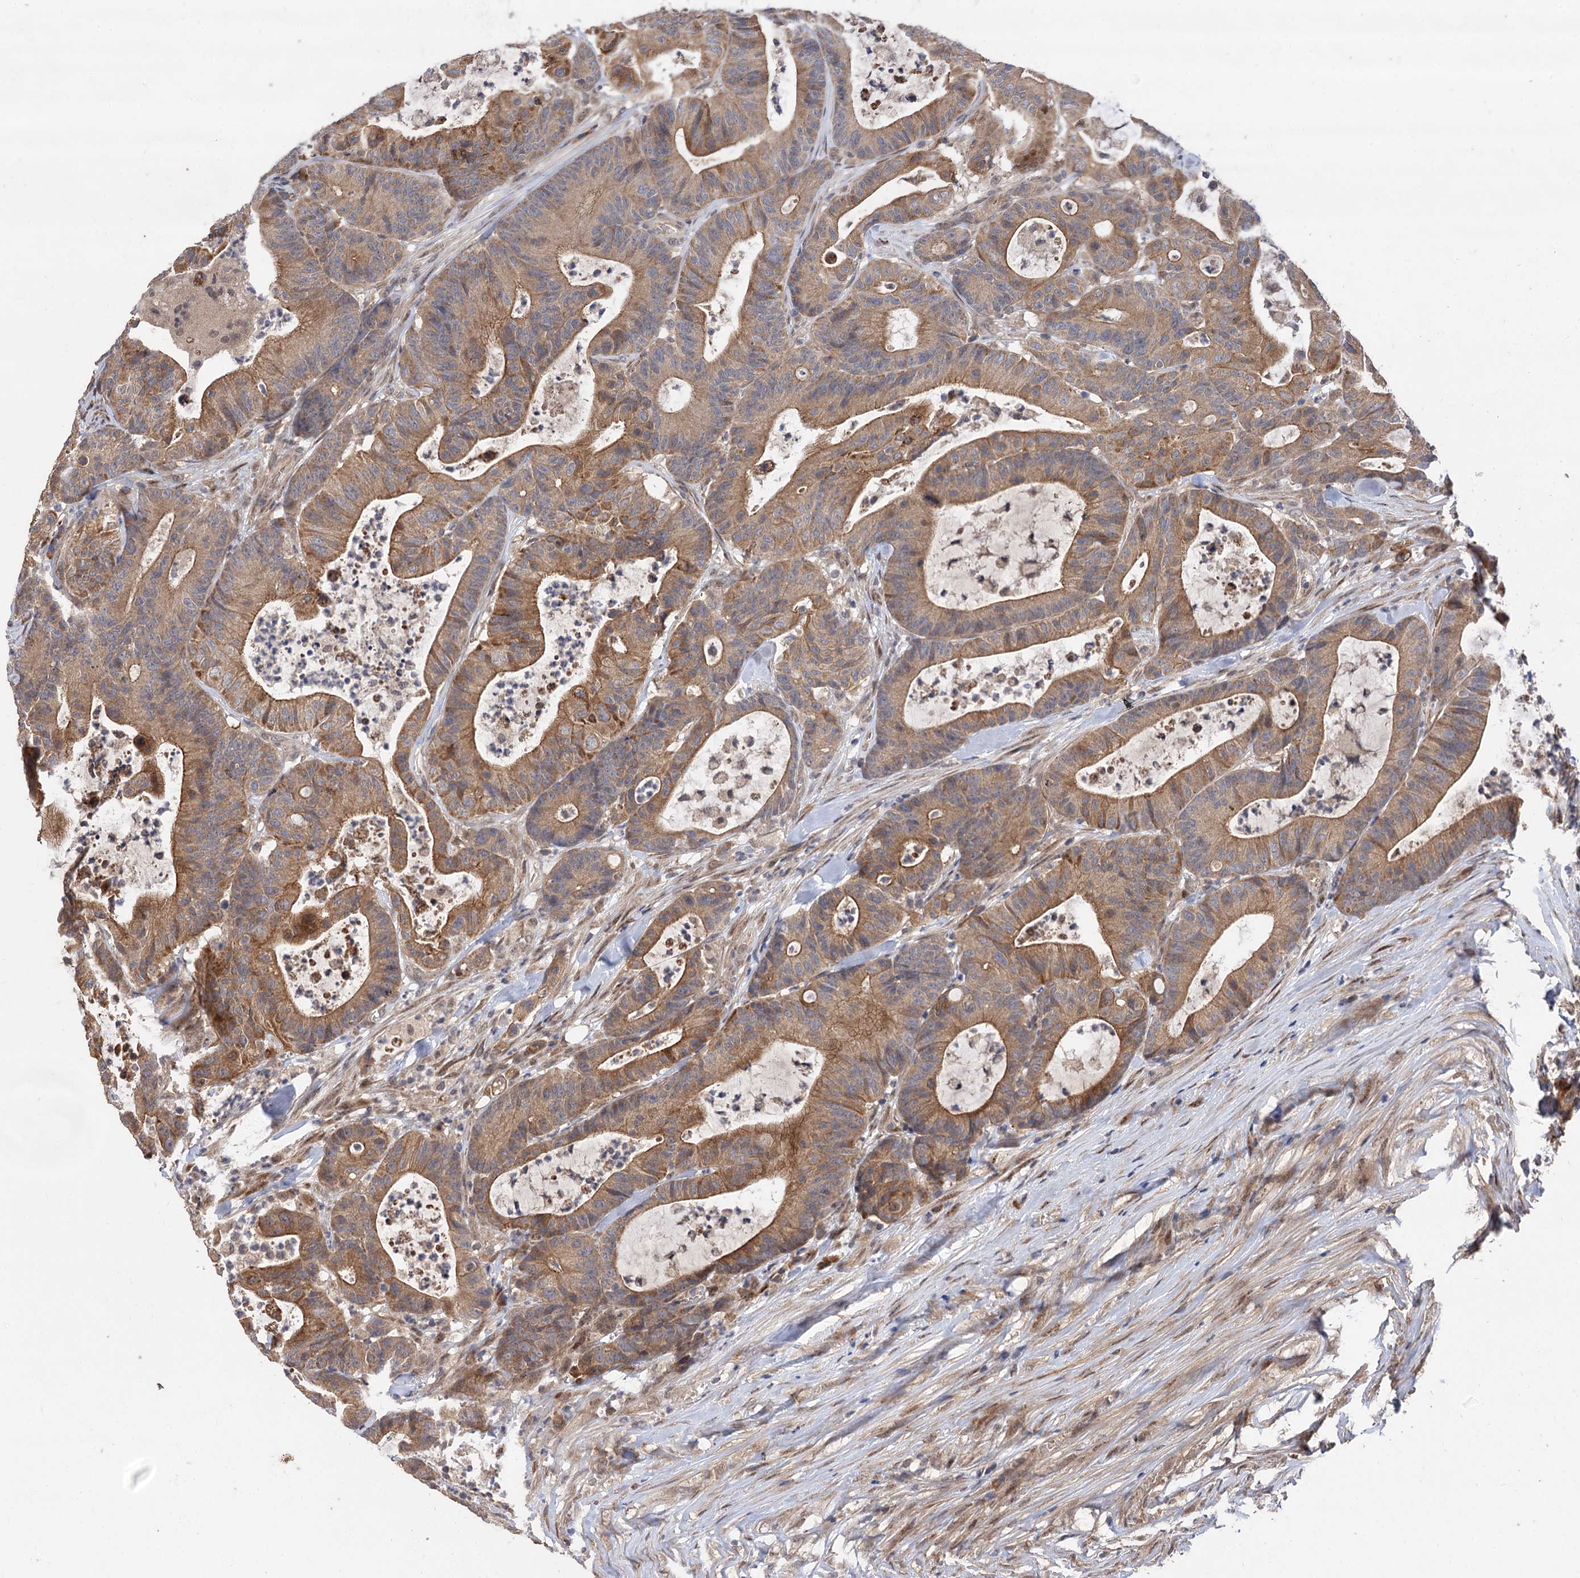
{"staining": {"intensity": "moderate", "quantity": ">75%", "location": "cytoplasmic/membranous"}, "tissue": "colorectal cancer", "cell_type": "Tumor cells", "image_type": "cancer", "snomed": [{"axis": "morphology", "description": "Adenocarcinoma, NOS"}, {"axis": "topography", "description": "Colon"}], "caption": "Immunohistochemical staining of human adenocarcinoma (colorectal) exhibits medium levels of moderate cytoplasmic/membranous expression in approximately >75% of tumor cells.", "gene": "FBXW8", "patient": {"sex": "female", "age": 84}}